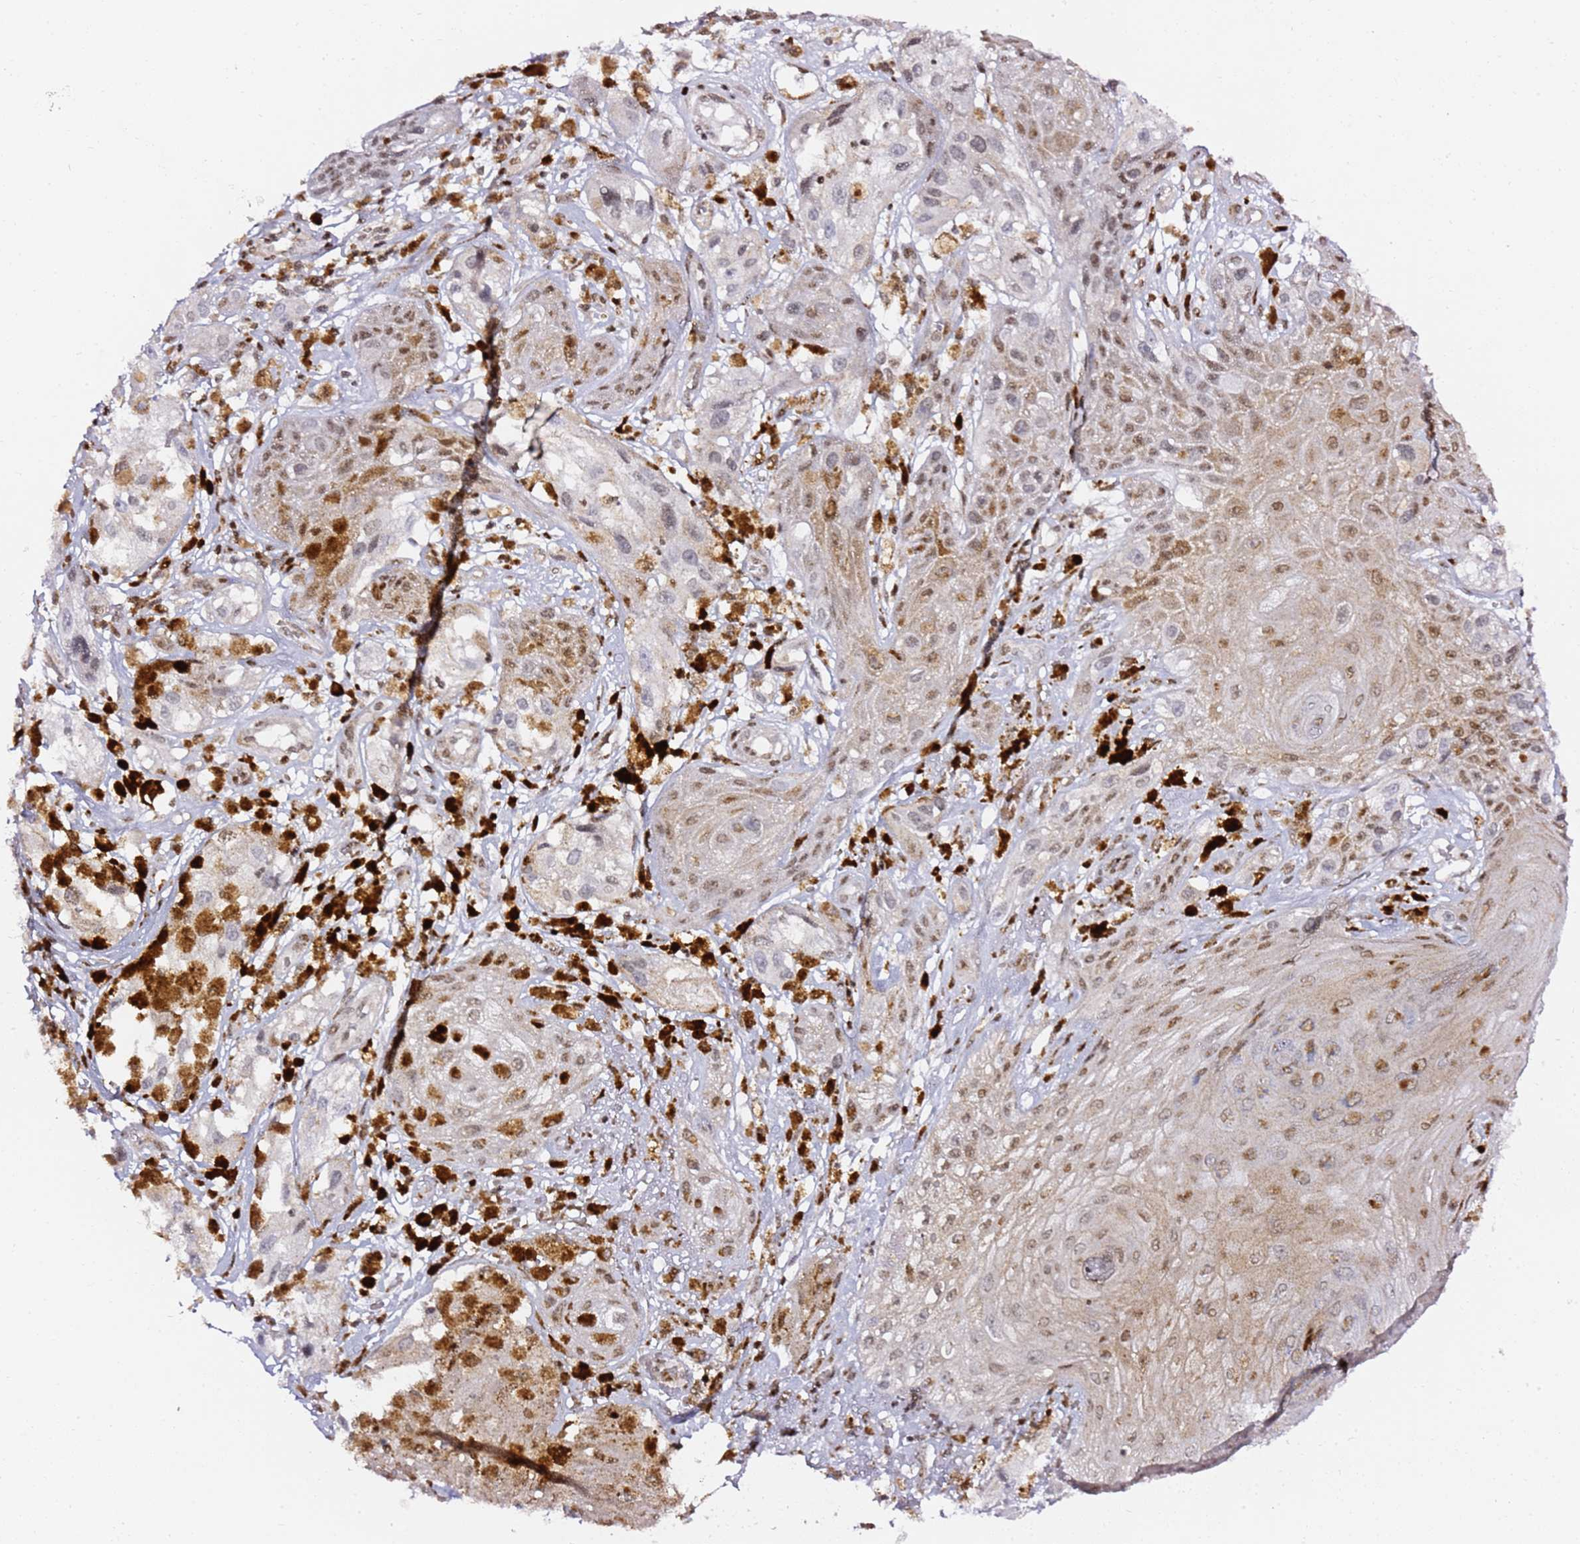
{"staining": {"intensity": "weak", "quantity": "25%-75%", "location": "cytoplasmic/membranous,nuclear"}, "tissue": "melanoma", "cell_type": "Tumor cells", "image_type": "cancer", "snomed": [{"axis": "morphology", "description": "Malignant melanoma, NOS"}, {"axis": "topography", "description": "Skin"}], "caption": "High-magnification brightfield microscopy of melanoma stained with DAB (brown) and counterstained with hematoxylin (blue). tumor cells exhibit weak cytoplasmic/membranous and nuclear positivity is seen in approximately25%-75% of cells. (DAB (3,3'-diaminobenzidine) IHC with brightfield microscopy, high magnification).", "gene": "GBP2", "patient": {"sex": "male", "age": 88}}